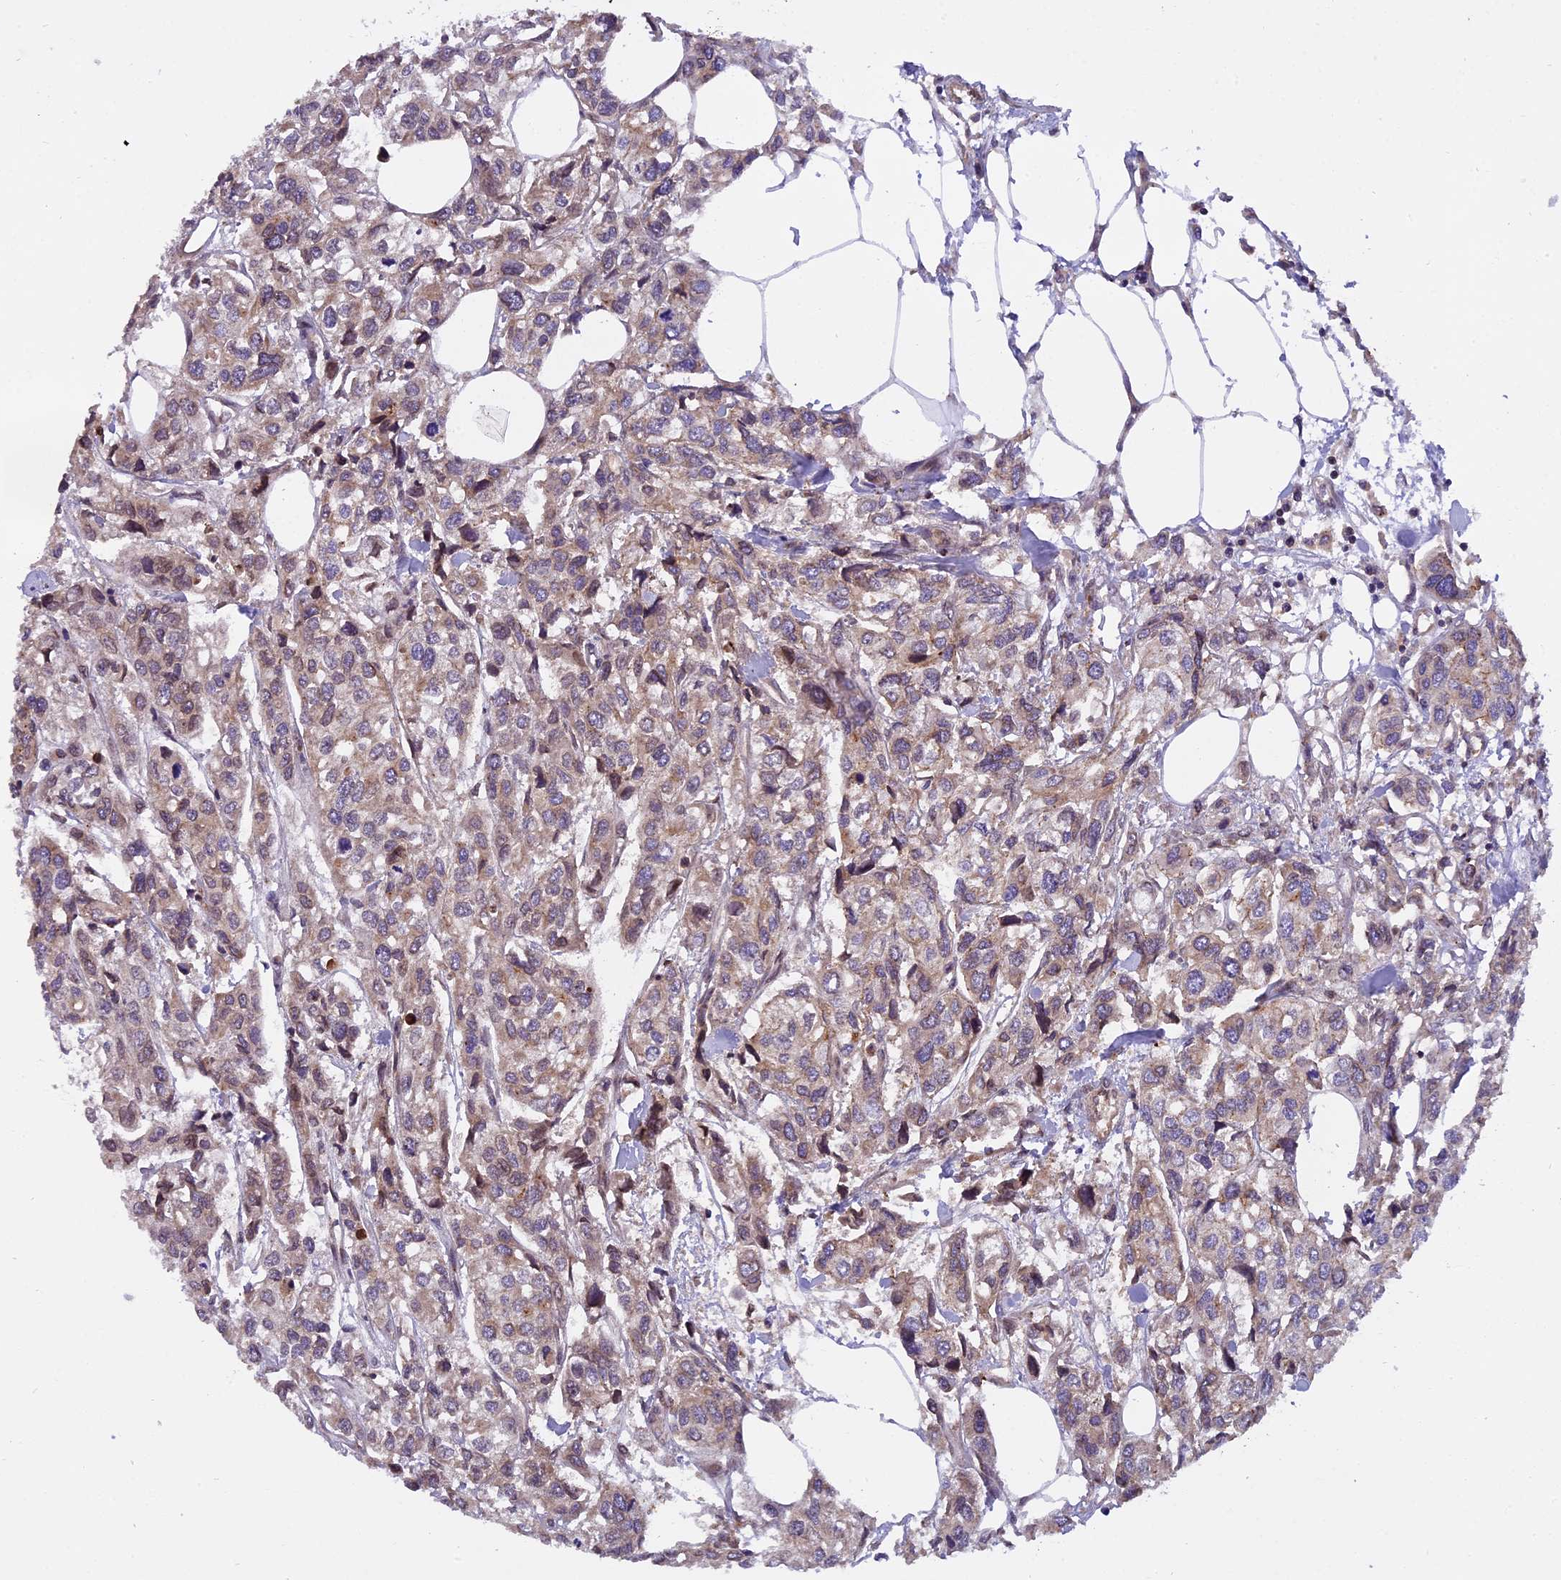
{"staining": {"intensity": "weak", "quantity": "25%-75%", "location": "cytoplasmic/membranous"}, "tissue": "urothelial cancer", "cell_type": "Tumor cells", "image_type": "cancer", "snomed": [{"axis": "morphology", "description": "Urothelial carcinoma, High grade"}, {"axis": "topography", "description": "Urinary bladder"}], "caption": "This histopathology image exhibits IHC staining of human urothelial cancer, with low weak cytoplasmic/membranous staining in about 25%-75% of tumor cells.", "gene": "CHMP2A", "patient": {"sex": "male", "age": 67}}